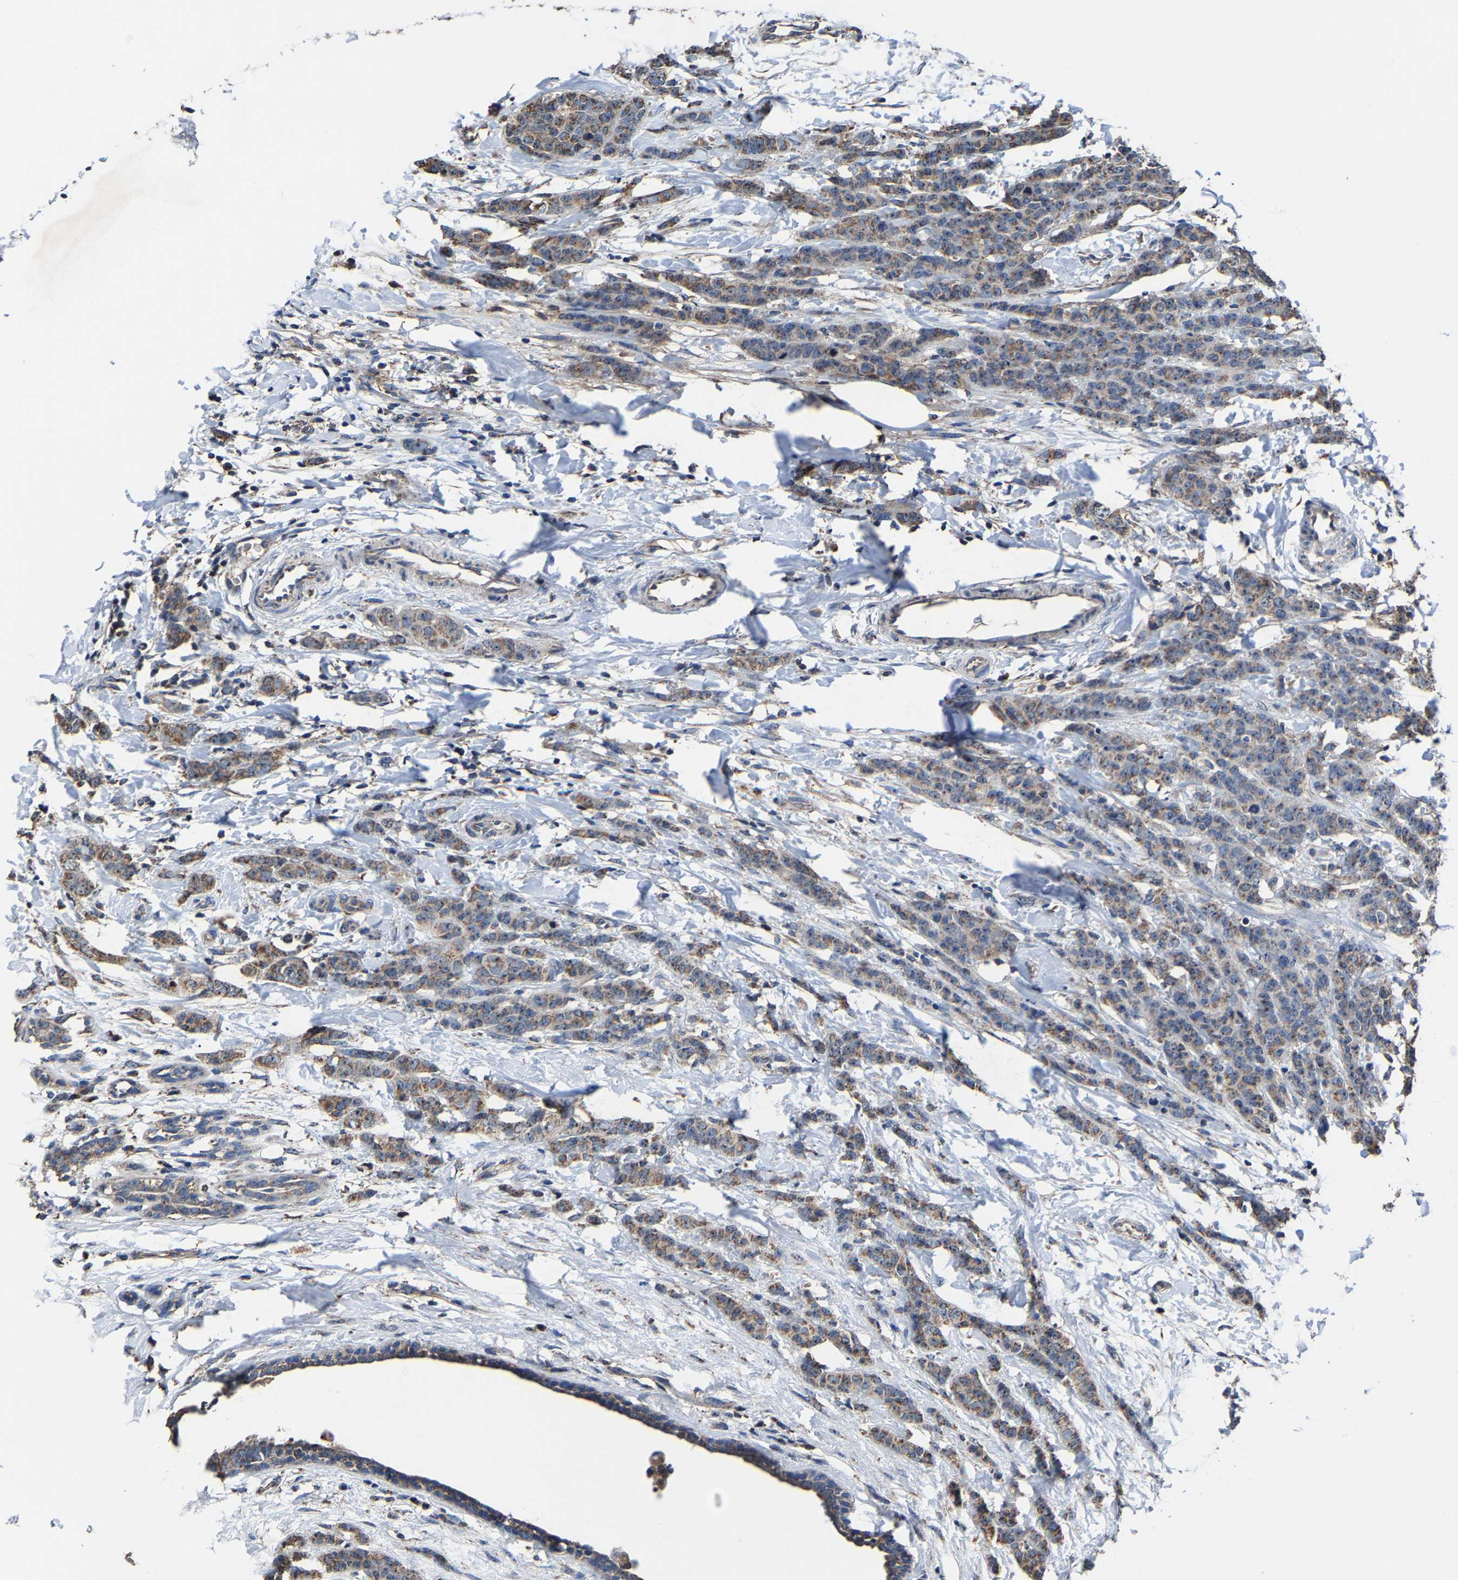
{"staining": {"intensity": "moderate", "quantity": ">75%", "location": "cytoplasmic/membranous"}, "tissue": "breast cancer", "cell_type": "Tumor cells", "image_type": "cancer", "snomed": [{"axis": "morphology", "description": "Normal tissue, NOS"}, {"axis": "morphology", "description": "Duct carcinoma"}, {"axis": "topography", "description": "Breast"}], "caption": "Immunohistochemistry (IHC) of human breast infiltrating ductal carcinoma reveals medium levels of moderate cytoplasmic/membranous expression in approximately >75% of tumor cells.", "gene": "ZCCHC7", "patient": {"sex": "female", "age": 40}}